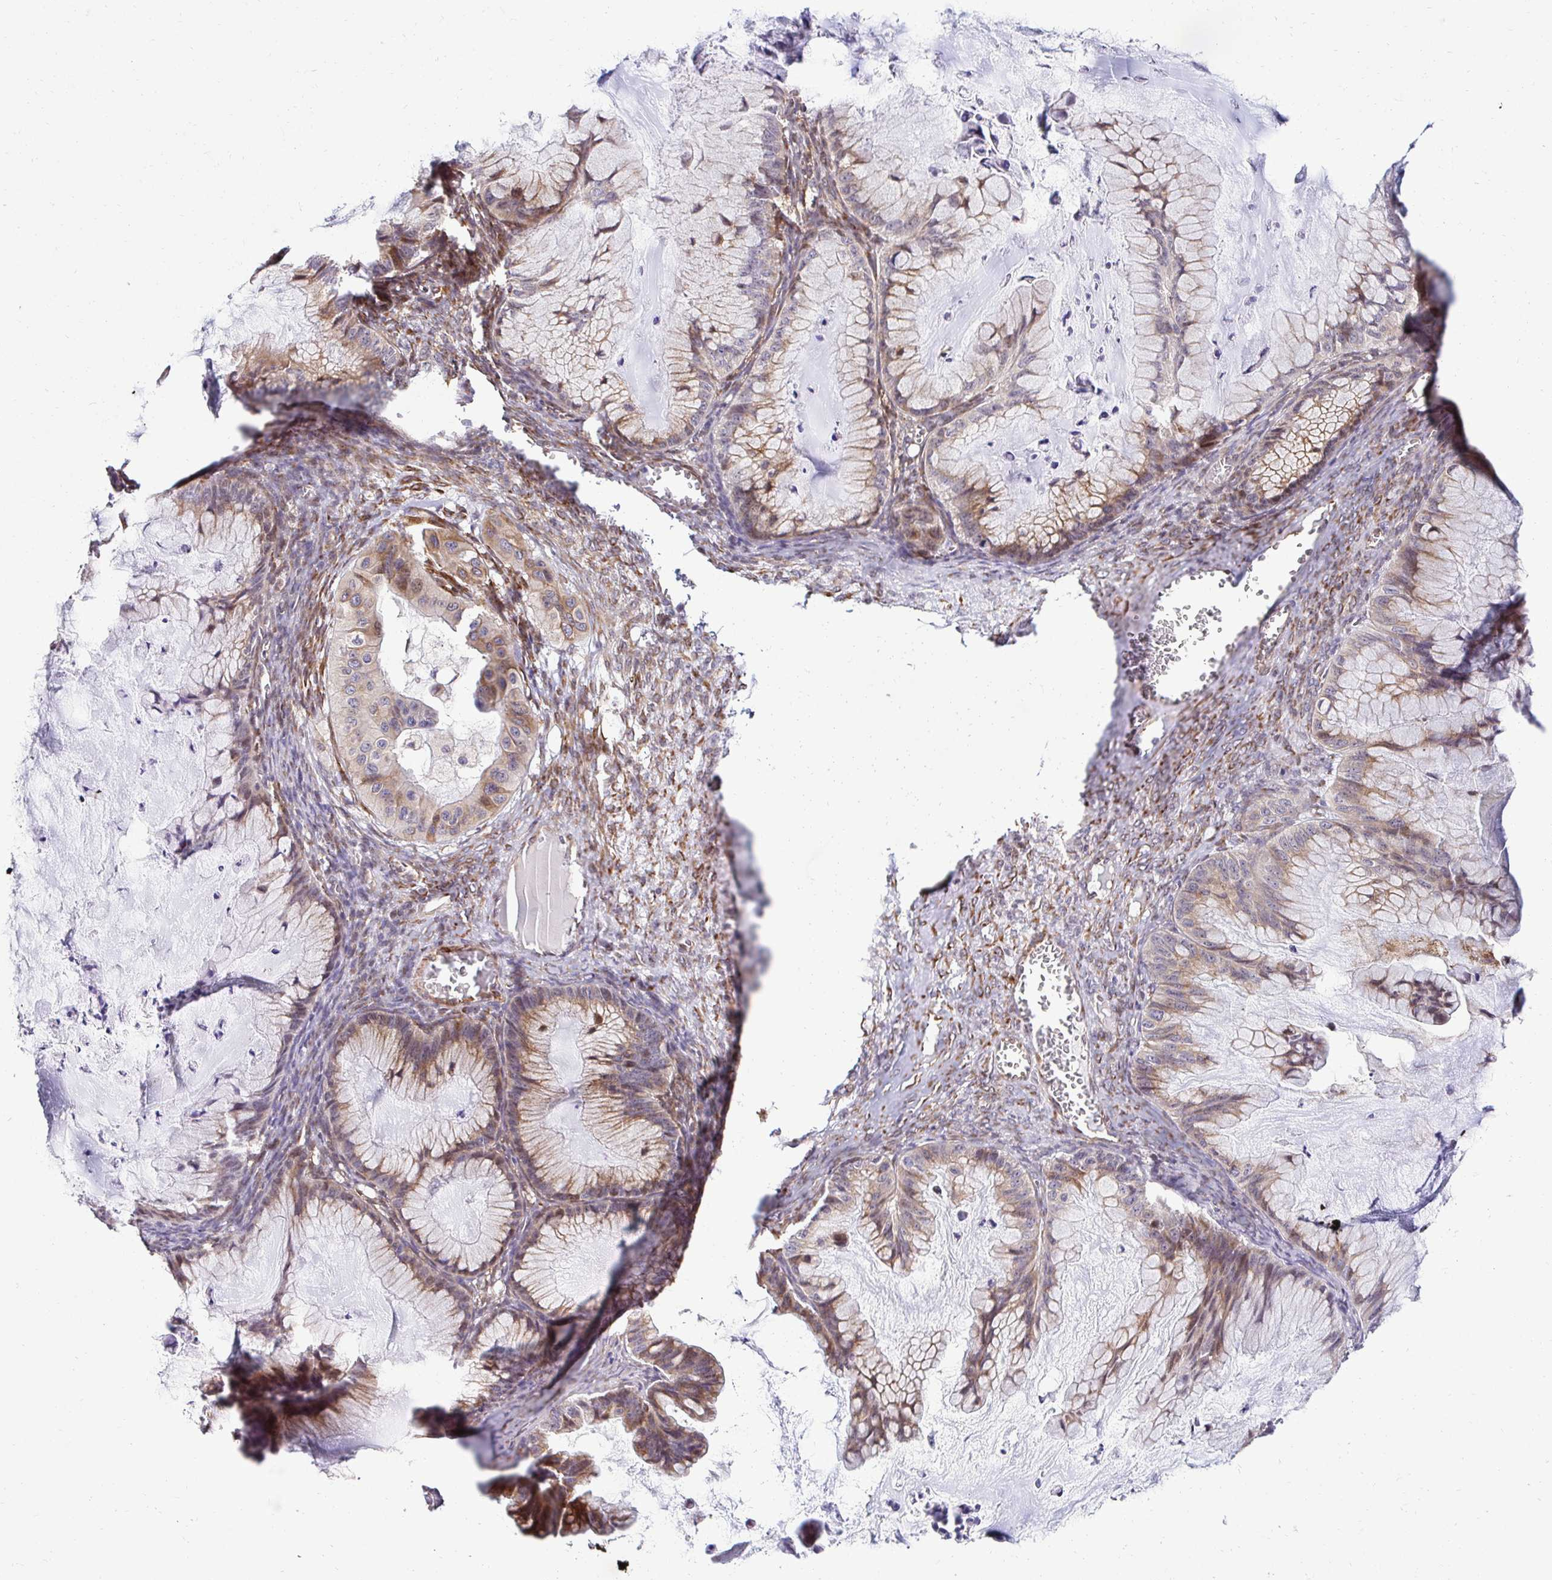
{"staining": {"intensity": "moderate", "quantity": "<25%", "location": "cytoplasmic/membranous,nuclear"}, "tissue": "ovarian cancer", "cell_type": "Tumor cells", "image_type": "cancer", "snomed": [{"axis": "morphology", "description": "Cystadenocarcinoma, mucinous, NOS"}, {"axis": "topography", "description": "Ovary"}], "caption": "Approximately <25% of tumor cells in human mucinous cystadenocarcinoma (ovarian) reveal moderate cytoplasmic/membranous and nuclear protein positivity as visualized by brown immunohistochemical staining.", "gene": "HPS1", "patient": {"sex": "female", "age": 72}}